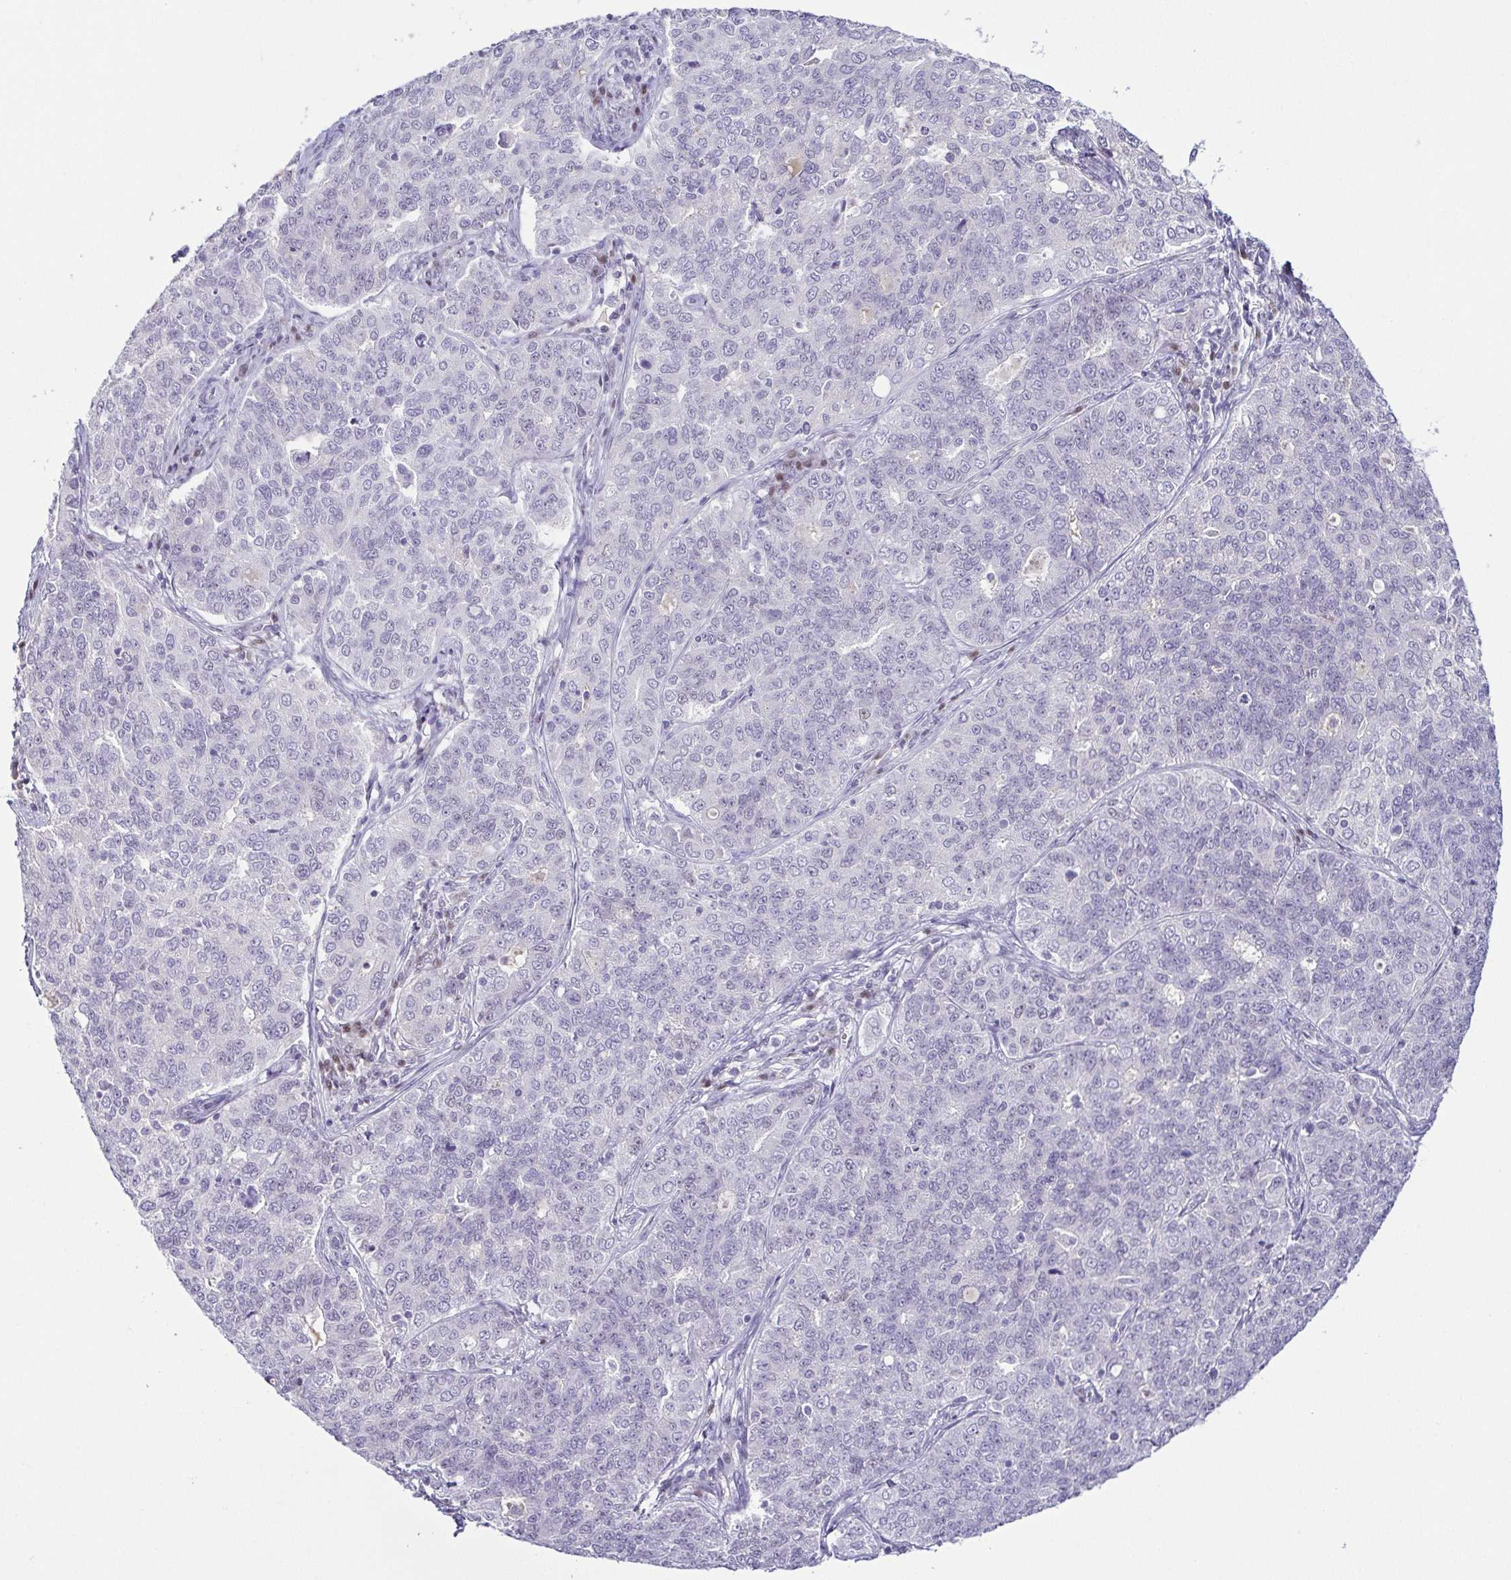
{"staining": {"intensity": "negative", "quantity": "none", "location": "none"}, "tissue": "endometrial cancer", "cell_type": "Tumor cells", "image_type": "cancer", "snomed": [{"axis": "morphology", "description": "Adenocarcinoma, NOS"}, {"axis": "topography", "description": "Endometrium"}], "caption": "Tumor cells are negative for protein expression in human adenocarcinoma (endometrial). The staining was performed using DAB to visualize the protein expression in brown, while the nuclei were stained in blue with hematoxylin (Magnification: 20x).", "gene": "TCF3", "patient": {"sex": "female", "age": 43}}